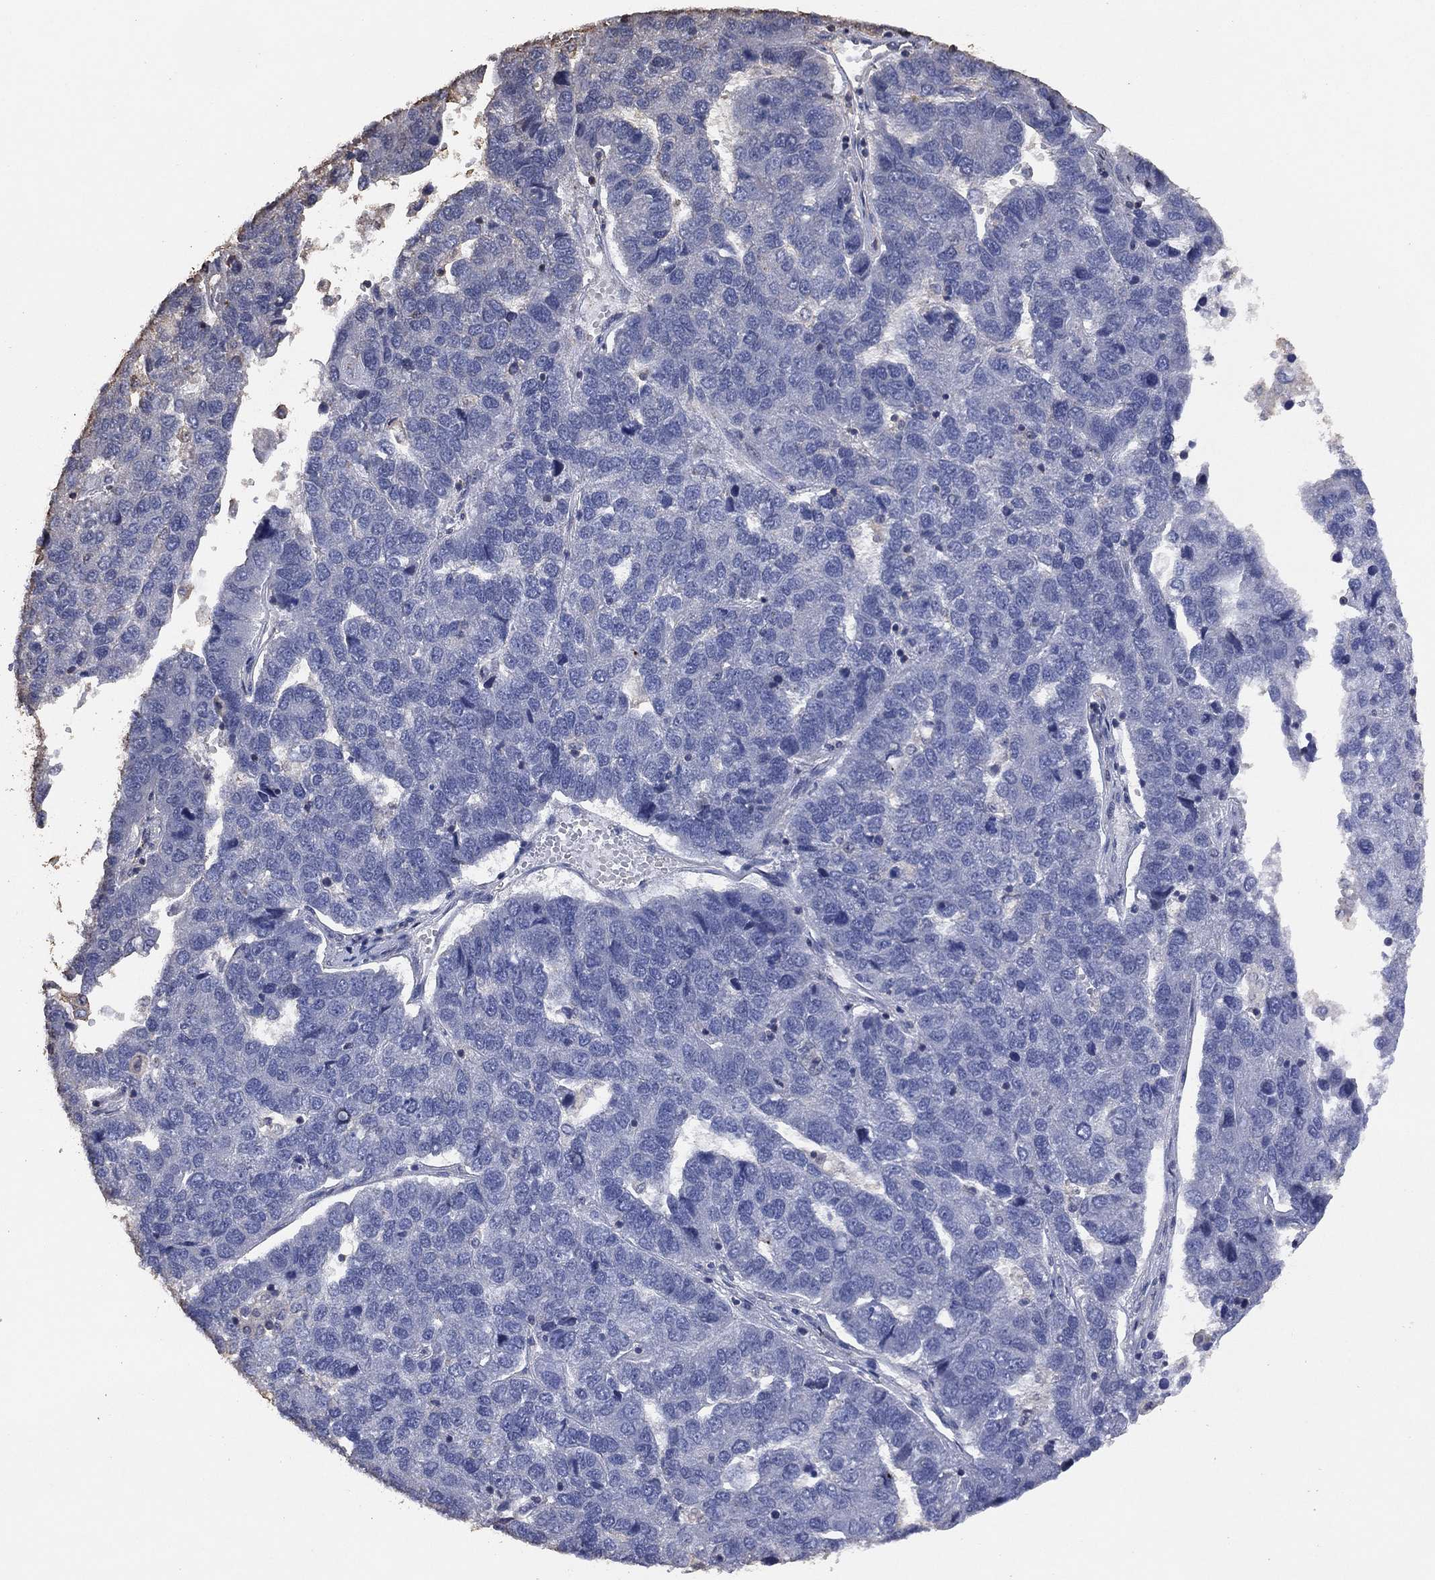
{"staining": {"intensity": "negative", "quantity": "none", "location": "none"}, "tissue": "pancreatic cancer", "cell_type": "Tumor cells", "image_type": "cancer", "snomed": [{"axis": "morphology", "description": "Adenocarcinoma, NOS"}, {"axis": "topography", "description": "Pancreas"}], "caption": "DAB immunohistochemical staining of pancreatic cancer demonstrates no significant expression in tumor cells.", "gene": "ADPRHL1", "patient": {"sex": "female", "age": 61}}